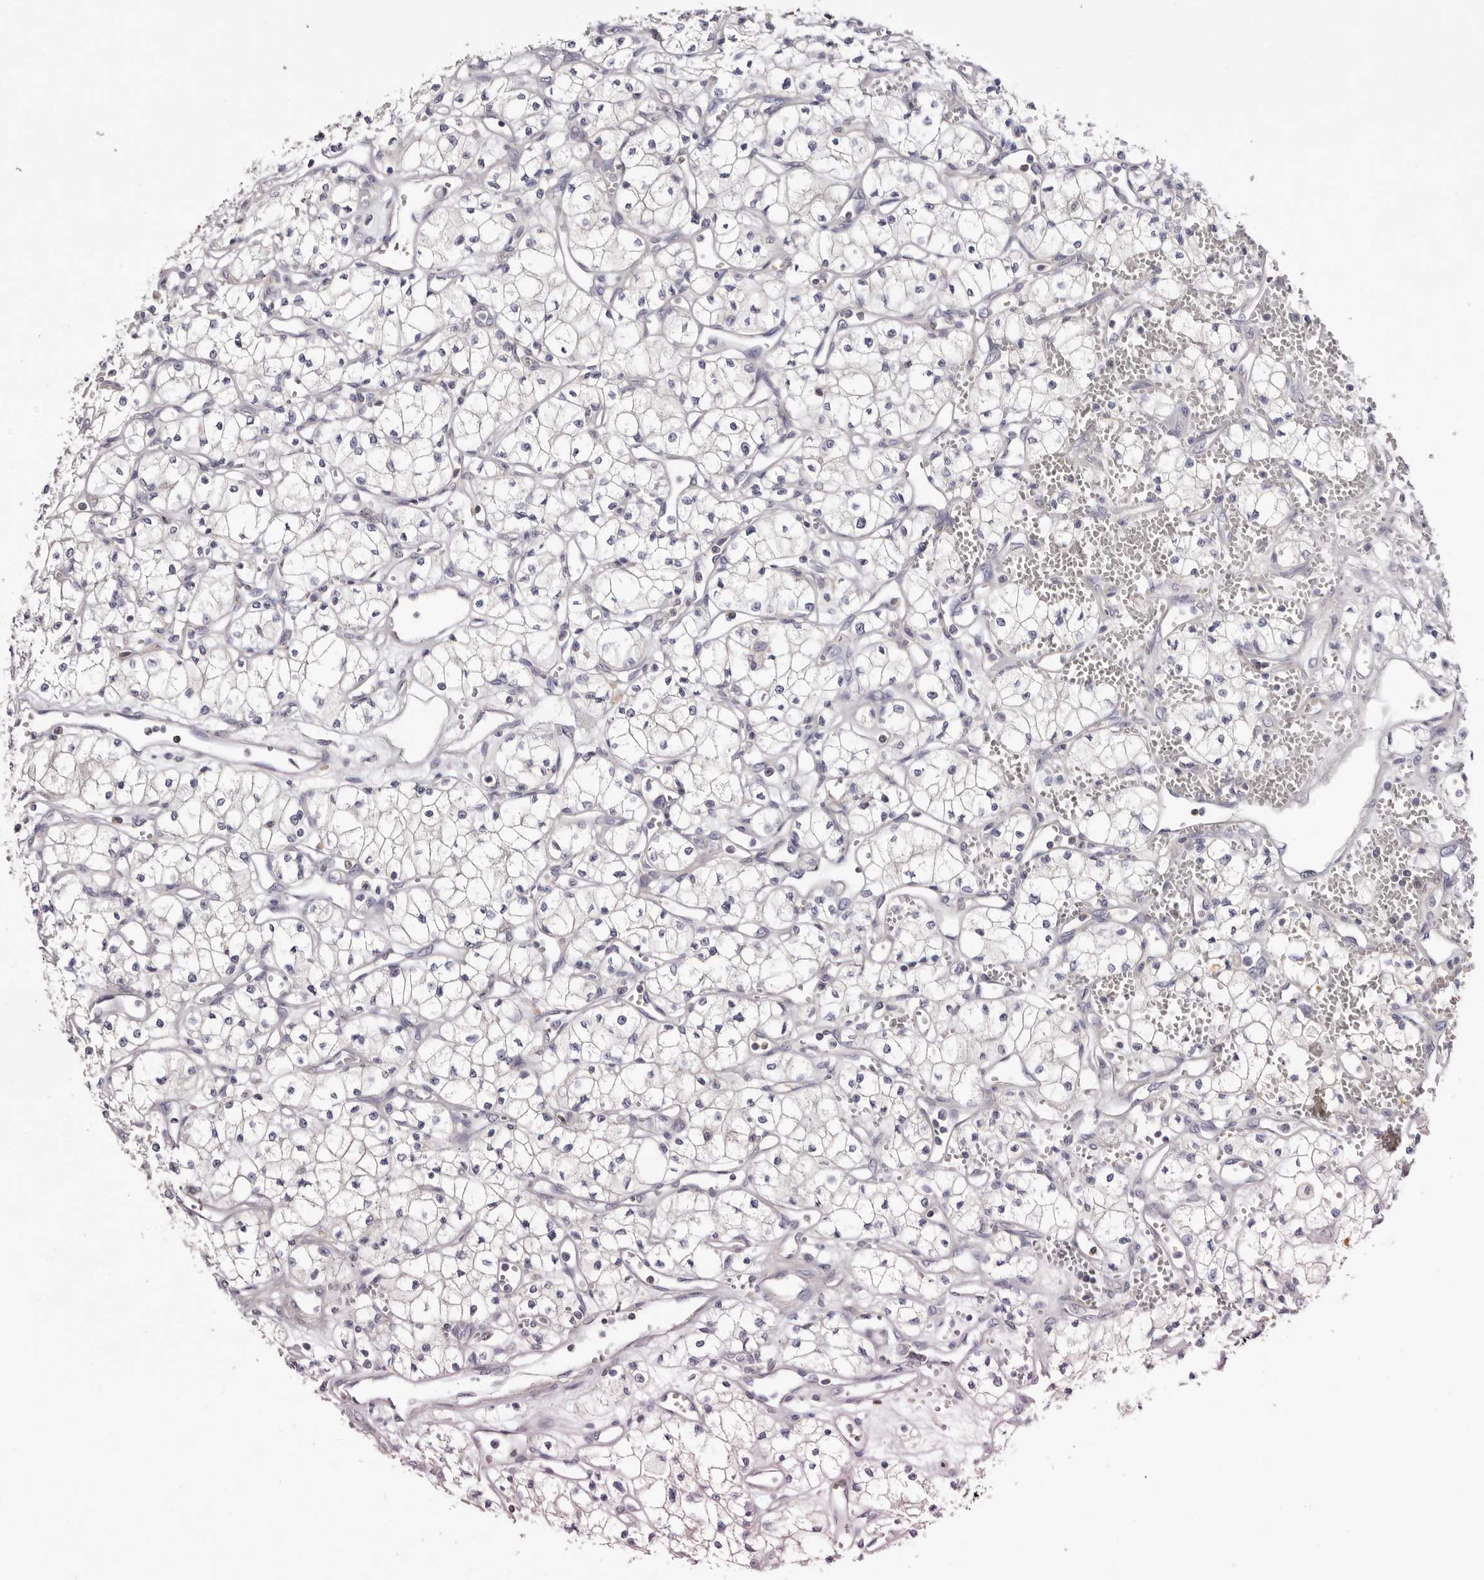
{"staining": {"intensity": "negative", "quantity": "none", "location": "none"}, "tissue": "renal cancer", "cell_type": "Tumor cells", "image_type": "cancer", "snomed": [{"axis": "morphology", "description": "Adenocarcinoma, NOS"}, {"axis": "topography", "description": "Kidney"}], "caption": "Renal cancer (adenocarcinoma) was stained to show a protein in brown. There is no significant positivity in tumor cells.", "gene": "S1PR5", "patient": {"sex": "male", "age": 59}}